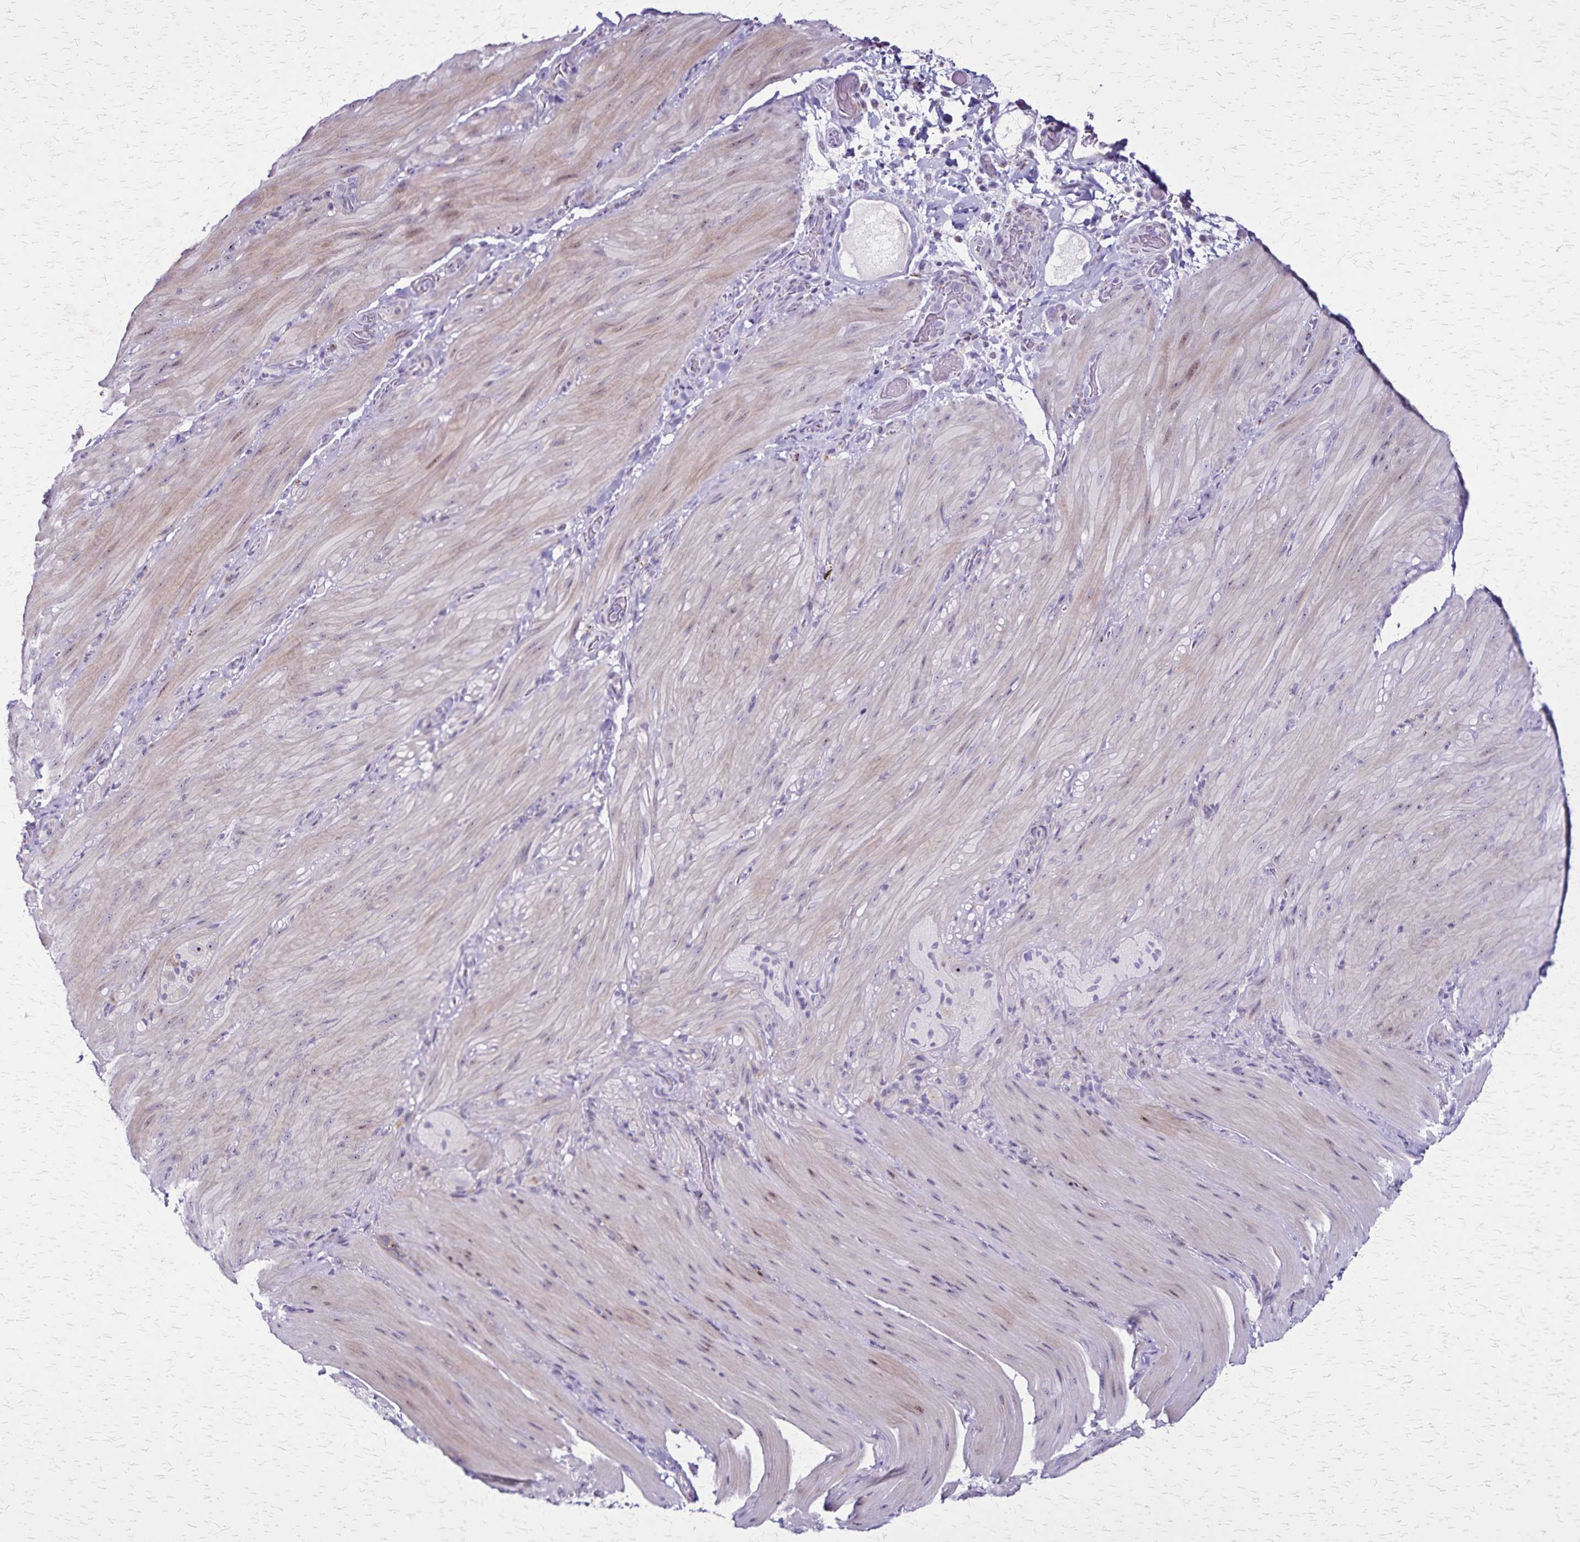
{"staining": {"intensity": "weak", "quantity": "<25%", "location": "nuclear"}, "tissue": "smooth muscle", "cell_type": "Smooth muscle cells", "image_type": "normal", "snomed": [{"axis": "morphology", "description": "Normal tissue, NOS"}, {"axis": "topography", "description": "Smooth muscle"}, {"axis": "topography", "description": "Colon"}], "caption": "Immunohistochemistry (IHC) image of normal human smooth muscle stained for a protein (brown), which exhibits no expression in smooth muscle cells.", "gene": "OR51B5", "patient": {"sex": "male", "age": 73}}